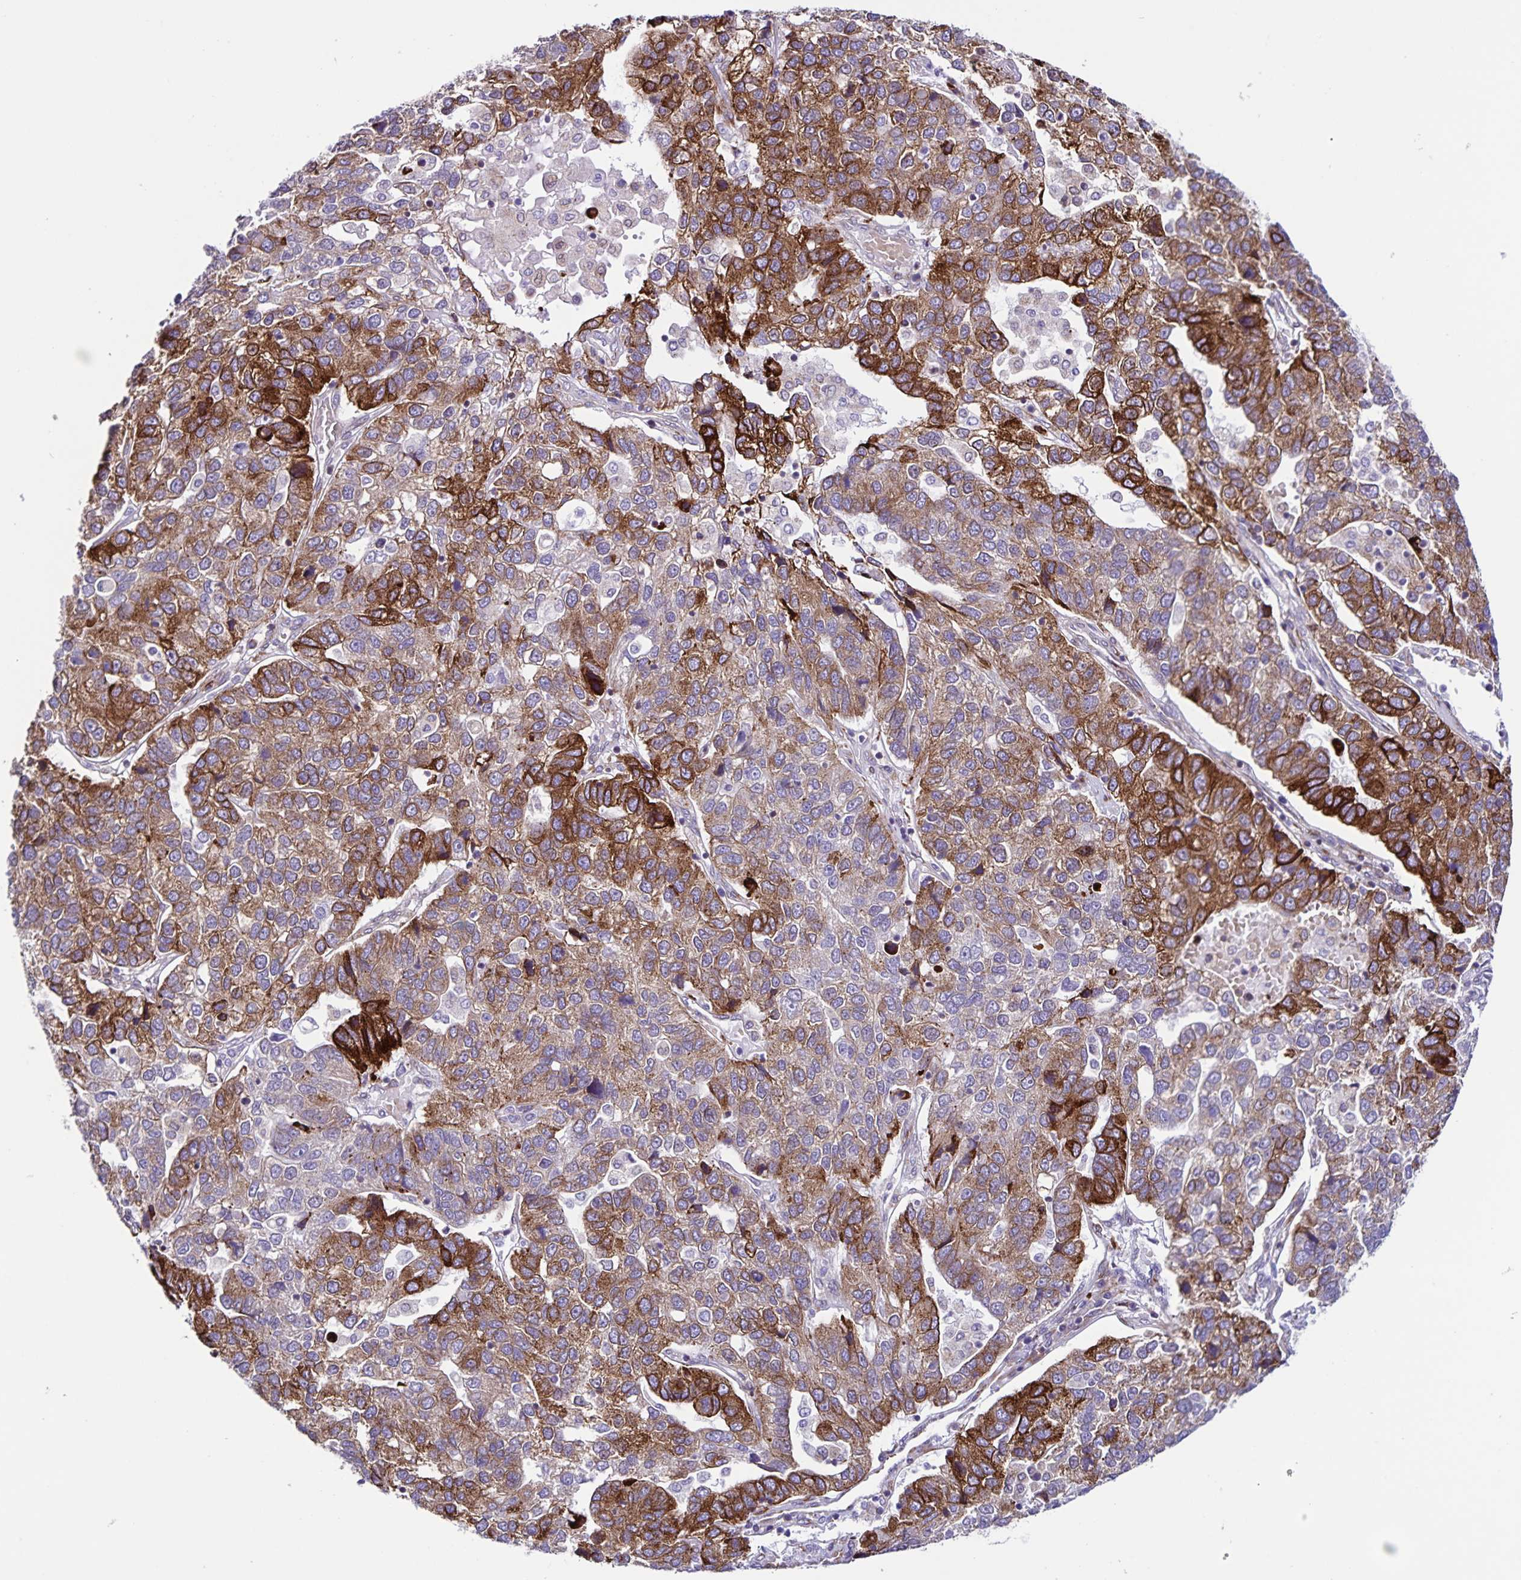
{"staining": {"intensity": "moderate", "quantity": "25%-75%", "location": "cytoplasmic/membranous"}, "tissue": "pancreatic cancer", "cell_type": "Tumor cells", "image_type": "cancer", "snomed": [{"axis": "morphology", "description": "Adenocarcinoma, NOS"}, {"axis": "topography", "description": "Pancreas"}], "caption": "Tumor cells reveal moderate cytoplasmic/membranous positivity in about 25%-75% of cells in pancreatic adenocarcinoma. (DAB (3,3'-diaminobenzidine) IHC, brown staining for protein, blue staining for nuclei).", "gene": "OSBPL5", "patient": {"sex": "female", "age": 61}}